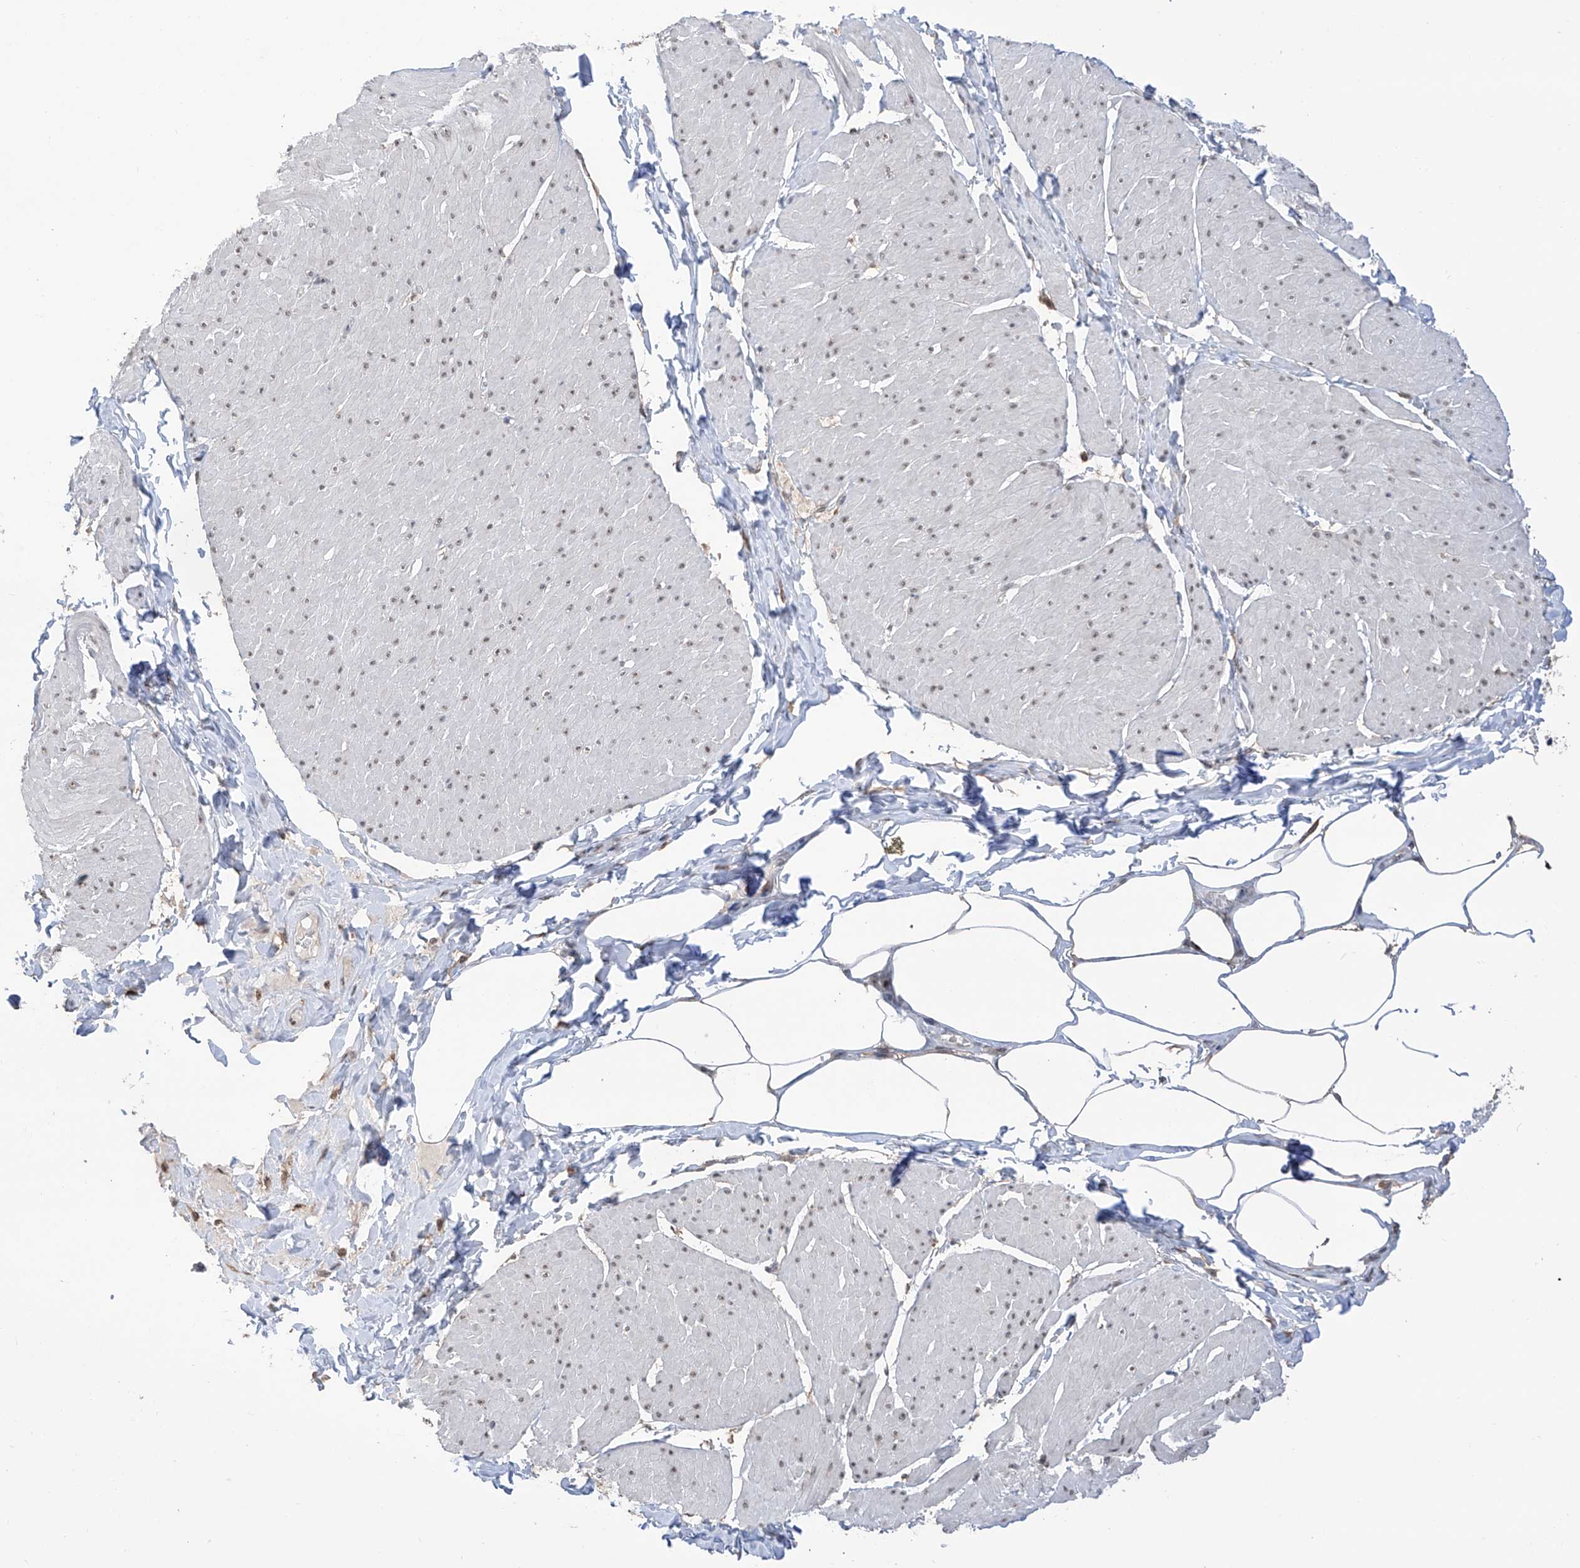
{"staining": {"intensity": "negative", "quantity": "none", "location": "none"}, "tissue": "smooth muscle", "cell_type": "Smooth muscle cells", "image_type": "normal", "snomed": [{"axis": "morphology", "description": "Urothelial carcinoma, High grade"}, {"axis": "topography", "description": "Urinary bladder"}], "caption": "An immunohistochemistry image of benign smooth muscle is shown. There is no staining in smooth muscle cells of smooth muscle.", "gene": "C1orf131", "patient": {"sex": "male", "age": 46}}